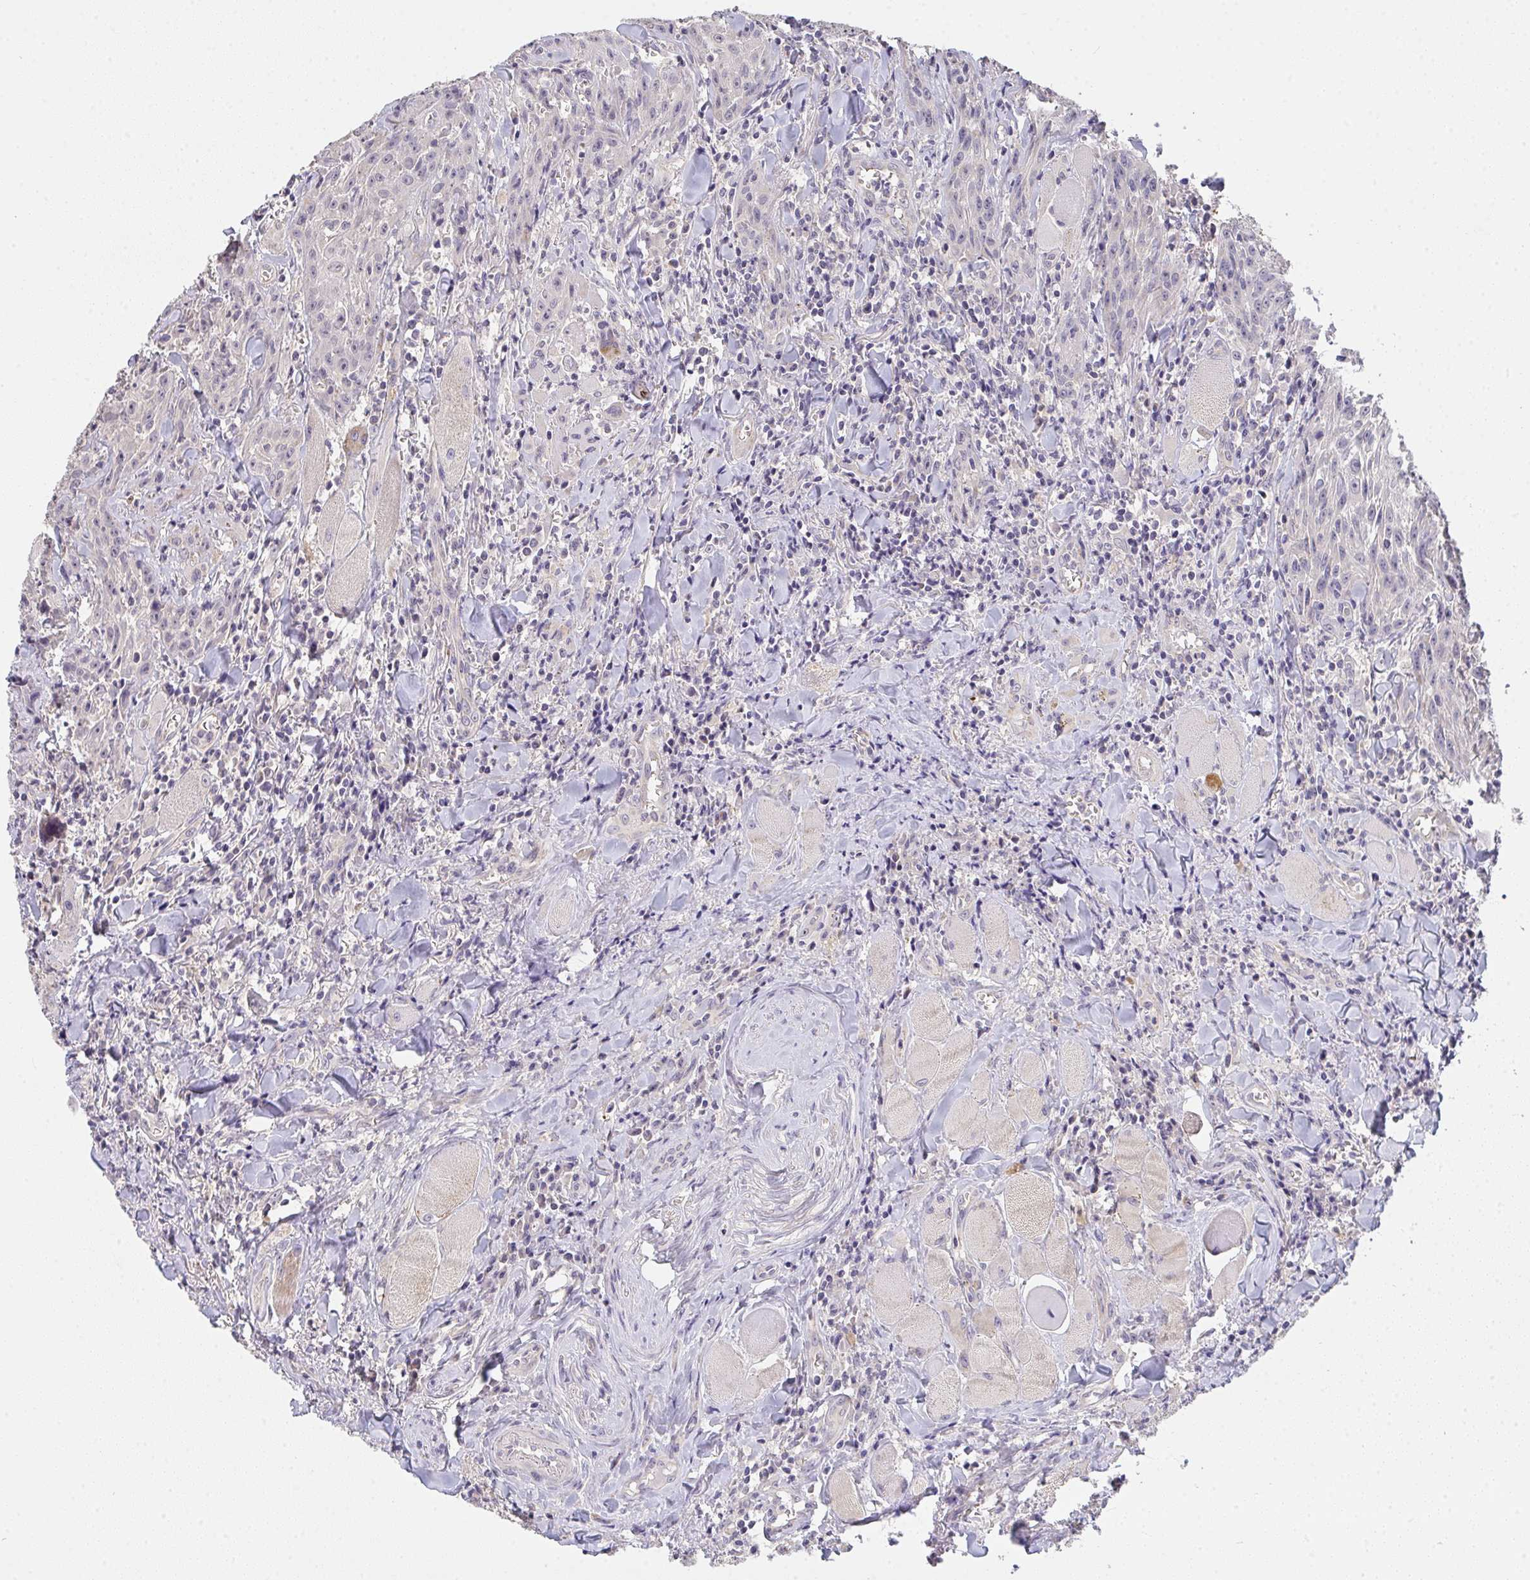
{"staining": {"intensity": "negative", "quantity": "none", "location": "none"}, "tissue": "head and neck cancer", "cell_type": "Tumor cells", "image_type": "cancer", "snomed": [{"axis": "morphology", "description": "Normal tissue, NOS"}, {"axis": "morphology", "description": "Squamous cell carcinoma, NOS"}, {"axis": "topography", "description": "Oral tissue"}, {"axis": "topography", "description": "Head-Neck"}], "caption": "A high-resolution photomicrograph shows IHC staining of head and neck cancer, which reveals no significant expression in tumor cells.", "gene": "TMEM219", "patient": {"sex": "female", "age": 70}}